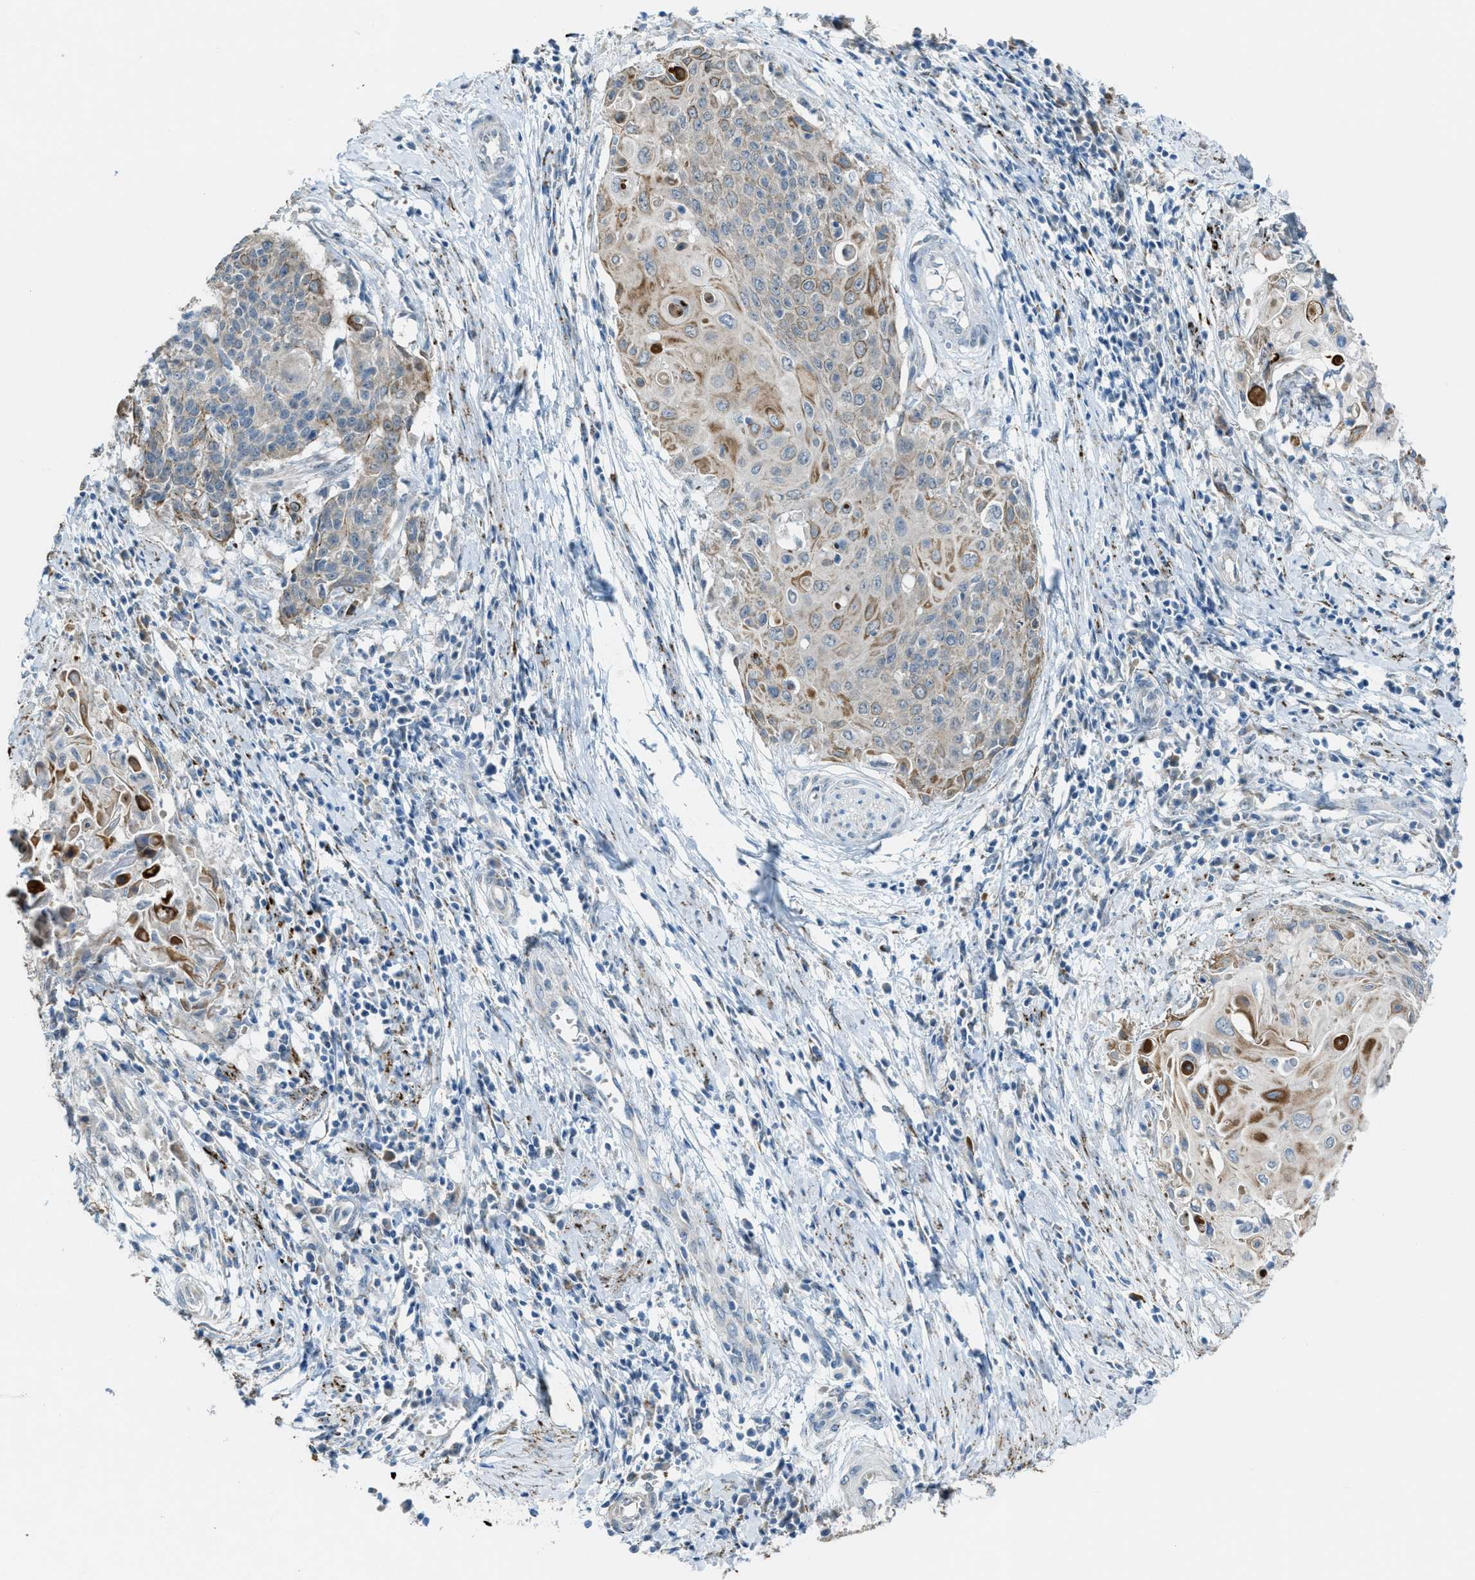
{"staining": {"intensity": "moderate", "quantity": "<25%", "location": "cytoplasmic/membranous"}, "tissue": "cervical cancer", "cell_type": "Tumor cells", "image_type": "cancer", "snomed": [{"axis": "morphology", "description": "Squamous cell carcinoma, NOS"}, {"axis": "topography", "description": "Cervix"}], "caption": "Protein expression by IHC exhibits moderate cytoplasmic/membranous positivity in about <25% of tumor cells in cervical squamous cell carcinoma.", "gene": "CDON", "patient": {"sex": "female", "age": 39}}